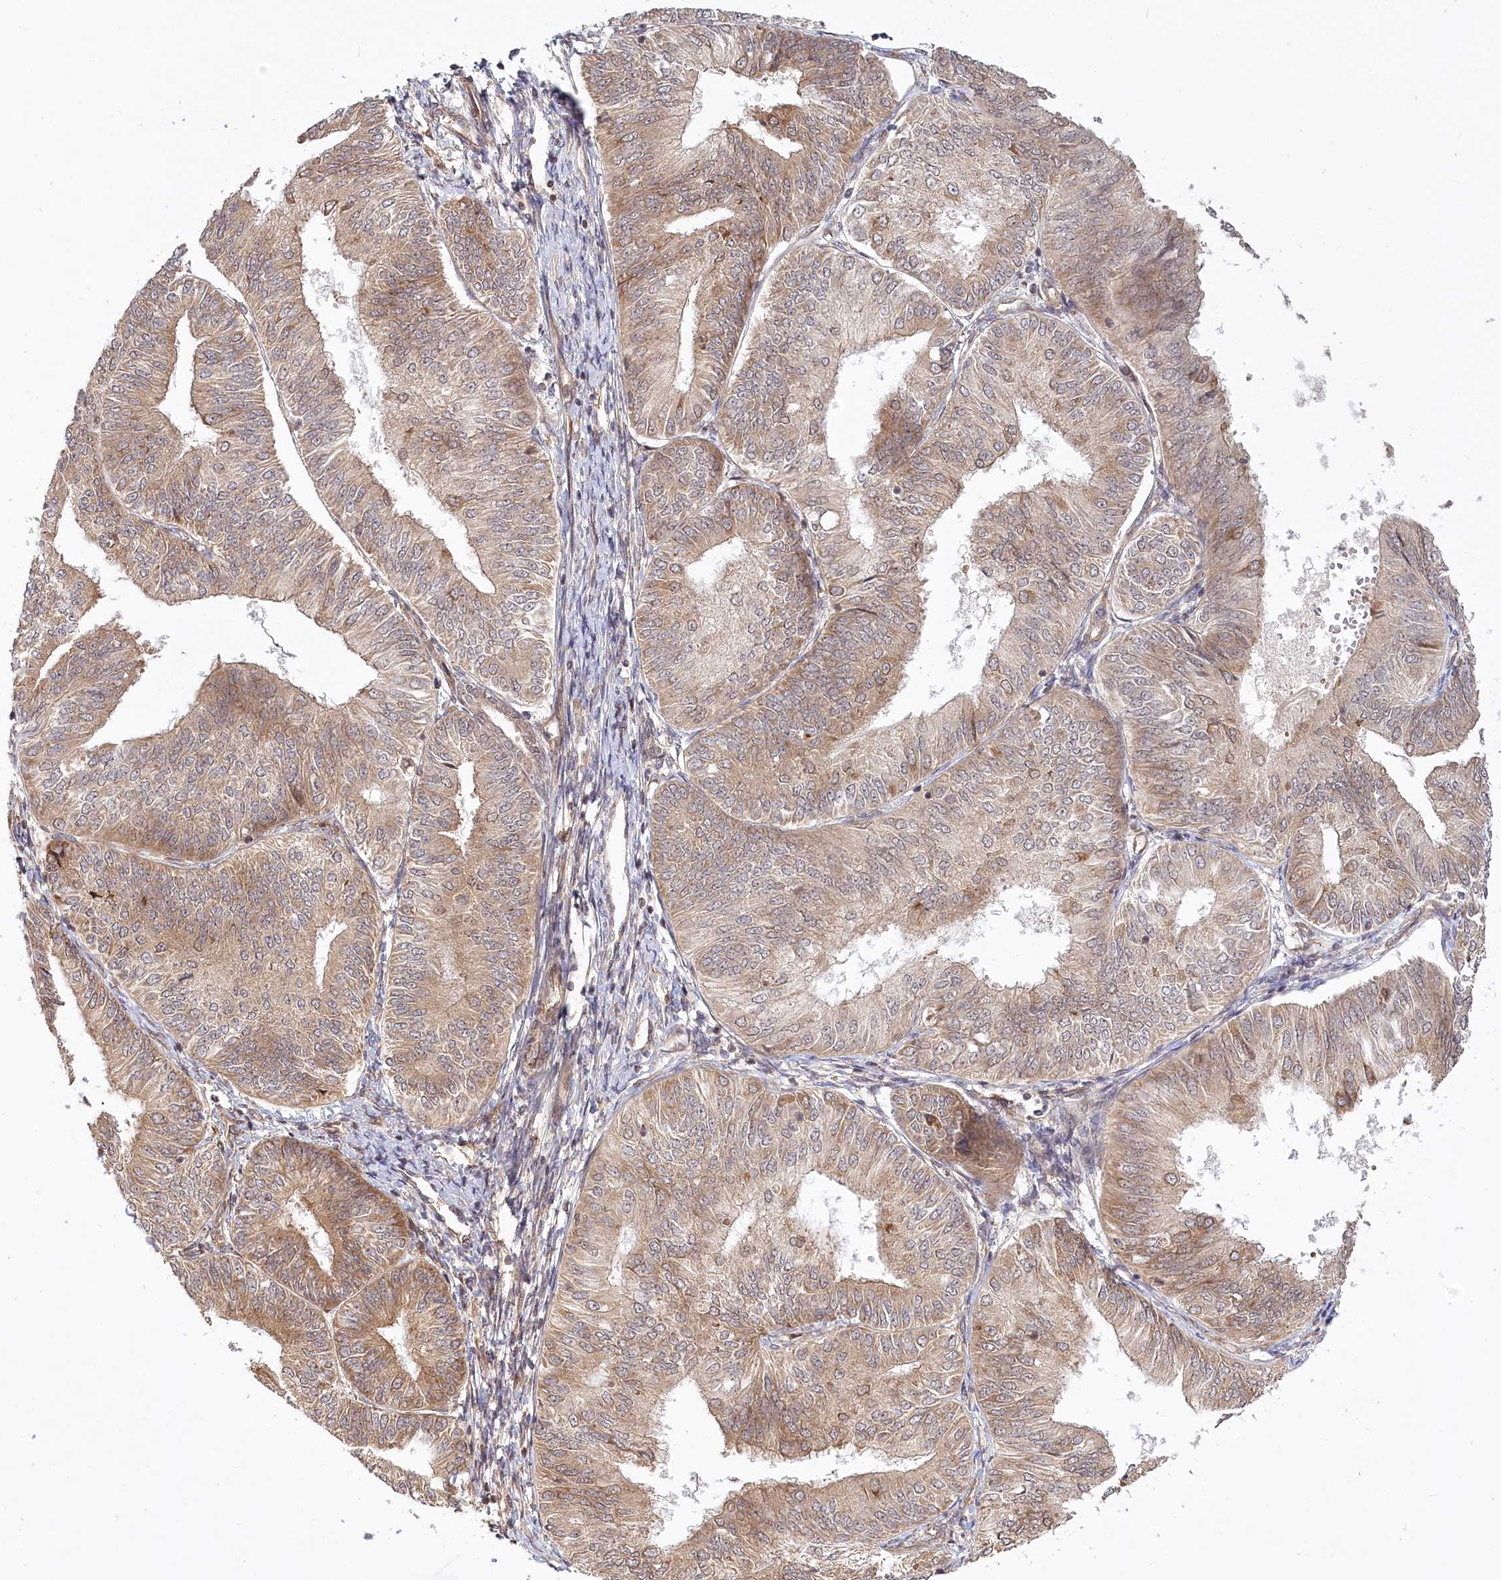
{"staining": {"intensity": "moderate", "quantity": "25%-75%", "location": "cytoplasmic/membranous"}, "tissue": "endometrial cancer", "cell_type": "Tumor cells", "image_type": "cancer", "snomed": [{"axis": "morphology", "description": "Adenocarcinoma, NOS"}, {"axis": "topography", "description": "Endometrium"}], "caption": "An image of endometrial adenocarcinoma stained for a protein shows moderate cytoplasmic/membranous brown staining in tumor cells. The staining was performed using DAB (3,3'-diaminobenzidine) to visualize the protein expression in brown, while the nuclei were stained in blue with hematoxylin (Magnification: 20x).", "gene": "CEP70", "patient": {"sex": "female", "age": 58}}